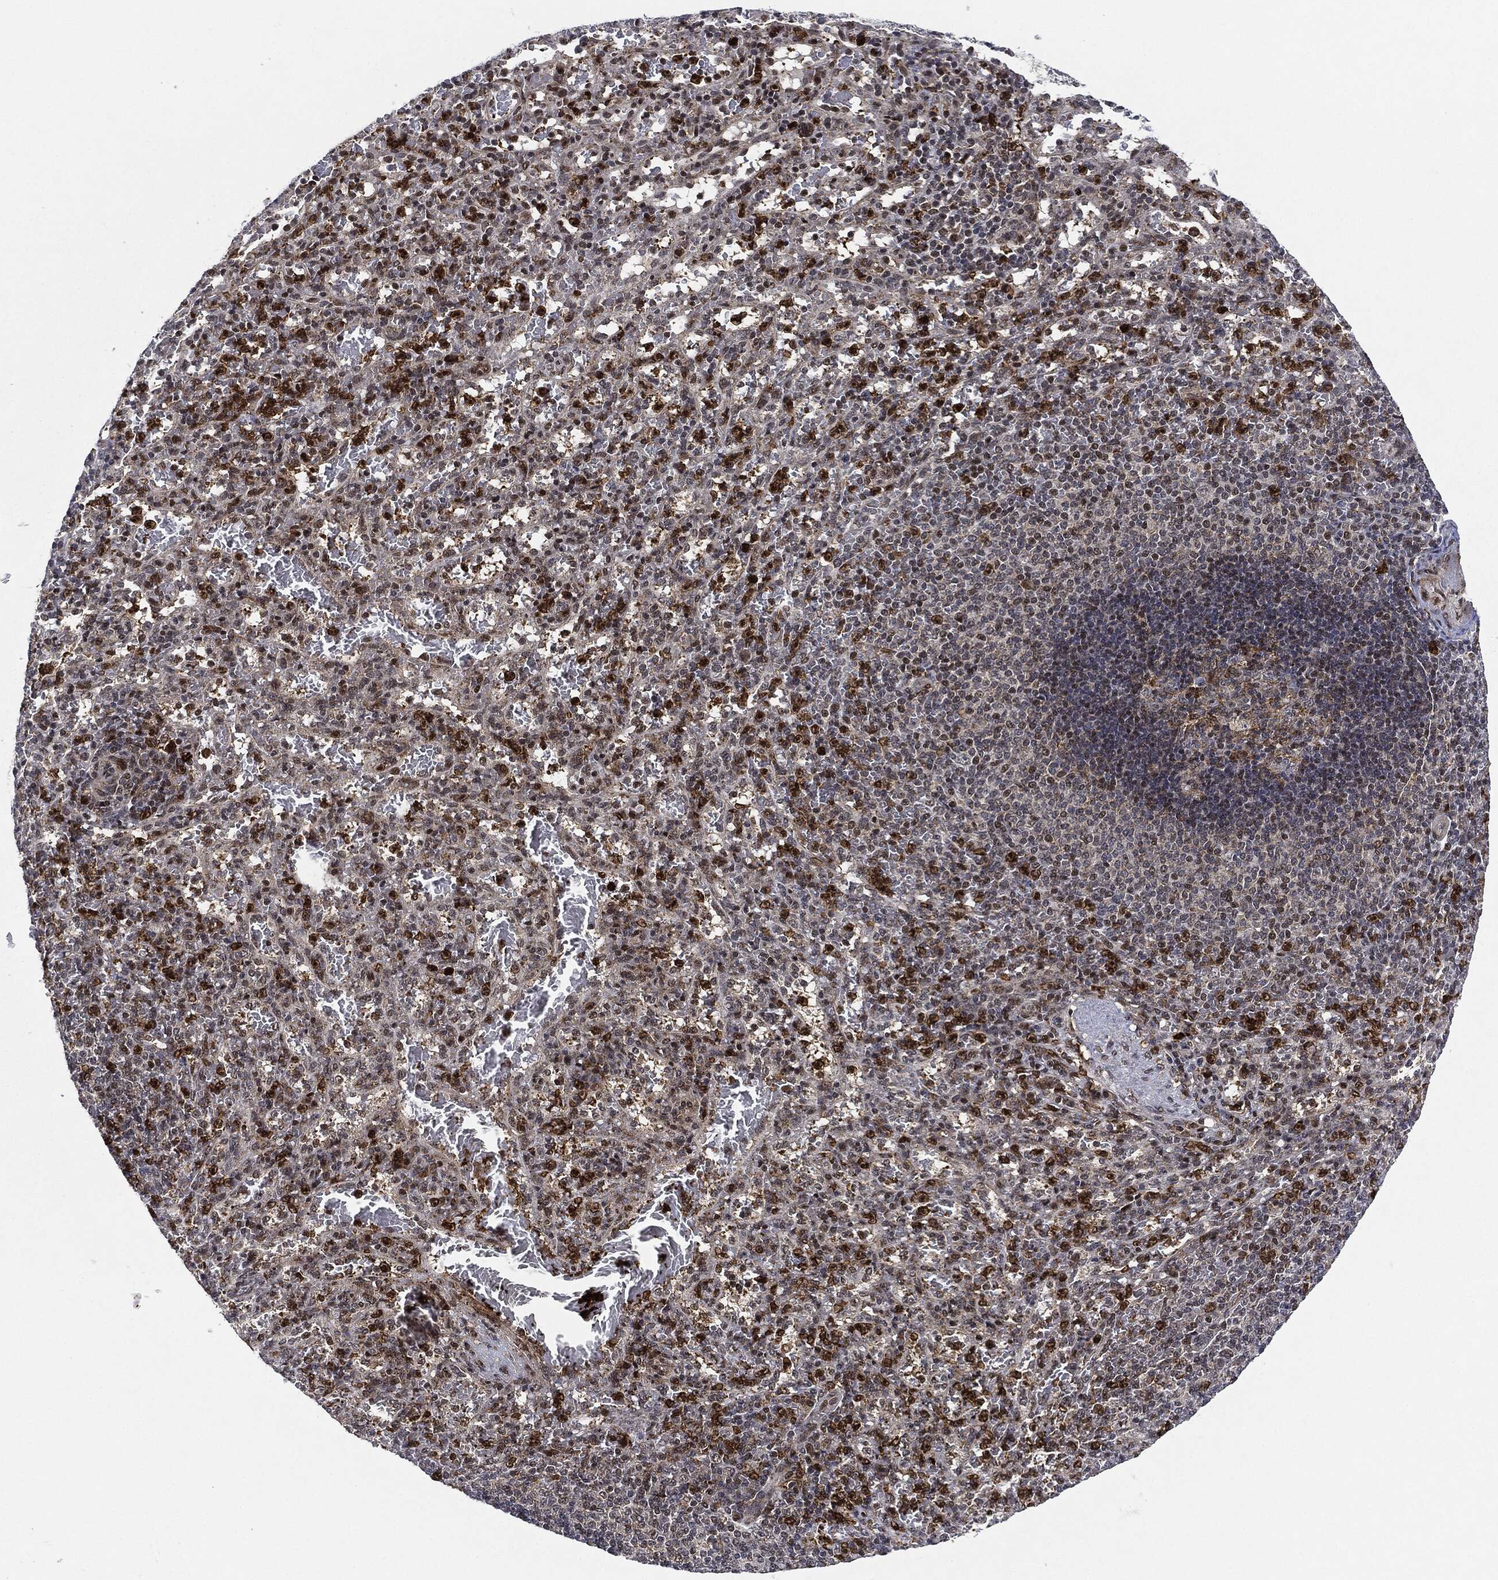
{"staining": {"intensity": "strong", "quantity": "25%-75%", "location": "cytoplasmic/membranous,nuclear"}, "tissue": "spleen", "cell_type": "Cells in red pulp", "image_type": "normal", "snomed": [{"axis": "morphology", "description": "Normal tissue, NOS"}, {"axis": "topography", "description": "Spleen"}], "caption": "Protein staining of benign spleen reveals strong cytoplasmic/membranous,nuclear staining in approximately 25%-75% of cells in red pulp.", "gene": "NANOS3", "patient": {"sex": "male", "age": 57}}